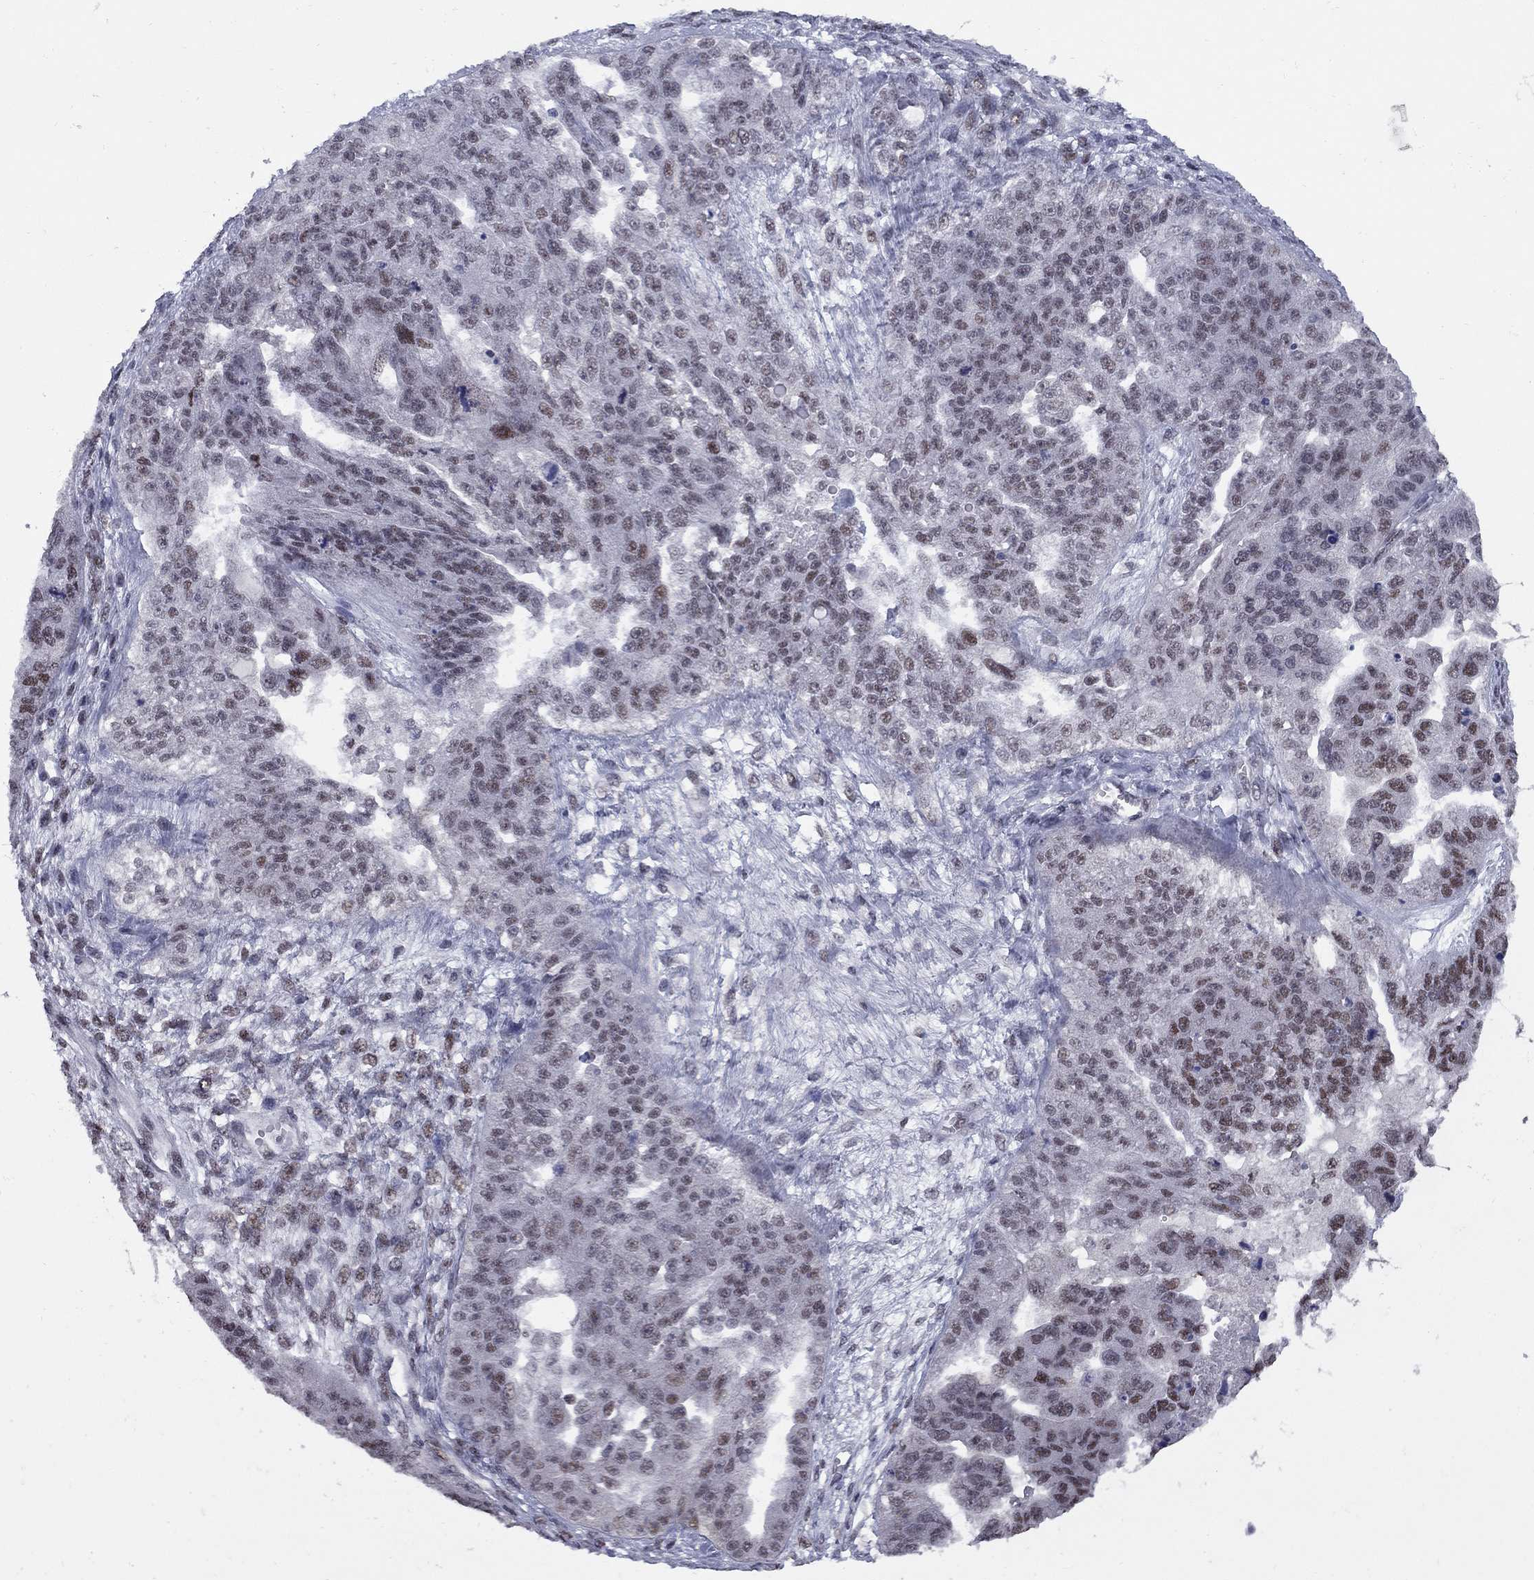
{"staining": {"intensity": "moderate", "quantity": "<25%", "location": "nuclear"}, "tissue": "ovarian cancer", "cell_type": "Tumor cells", "image_type": "cancer", "snomed": [{"axis": "morphology", "description": "Cystadenocarcinoma, serous, NOS"}, {"axis": "topography", "description": "Ovary"}], "caption": "DAB immunohistochemical staining of human ovarian serous cystadenocarcinoma demonstrates moderate nuclear protein staining in approximately <25% of tumor cells. (DAB IHC, brown staining for protein, blue staining for nuclei).", "gene": "TAF9", "patient": {"sex": "female", "age": 58}}